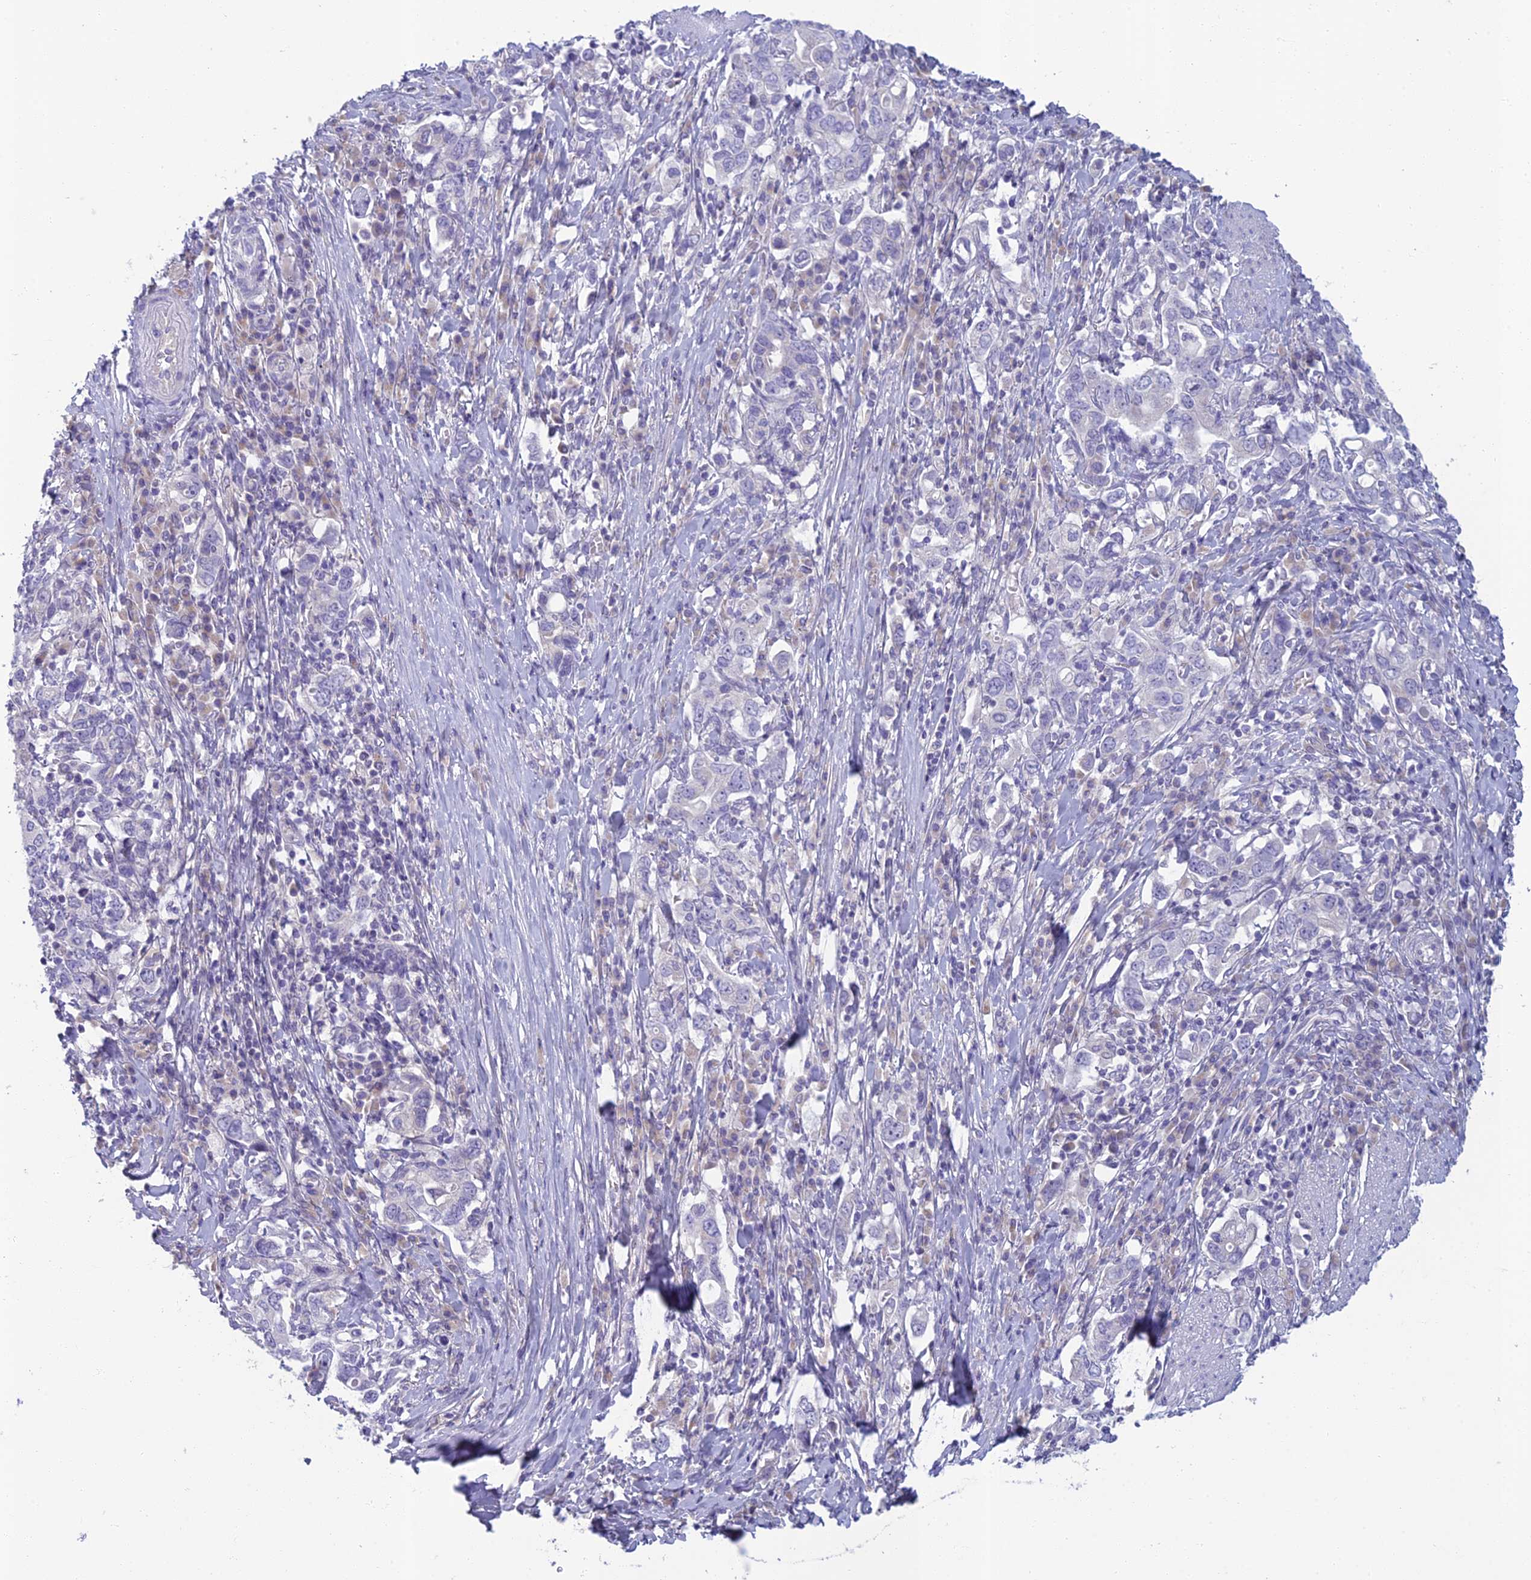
{"staining": {"intensity": "negative", "quantity": "none", "location": "none"}, "tissue": "stomach cancer", "cell_type": "Tumor cells", "image_type": "cancer", "snomed": [{"axis": "morphology", "description": "Adenocarcinoma, NOS"}, {"axis": "topography", "description": "Stomach, upper"}, {"axis": "topography", "description": "Stomach"}], "caption": "Protein analysis of stomach adenocarcinoma displays no significant staining in tumor cells. The staining was performed using DAB (3,3'-diaminobenzidine) to visualize the protein expression in brown, while the nuclei were stained in blue with hematoxylin (Magnification: 20x).", "gene": "SLC25A41", "patient": {"sex": "male", "age": 62}}